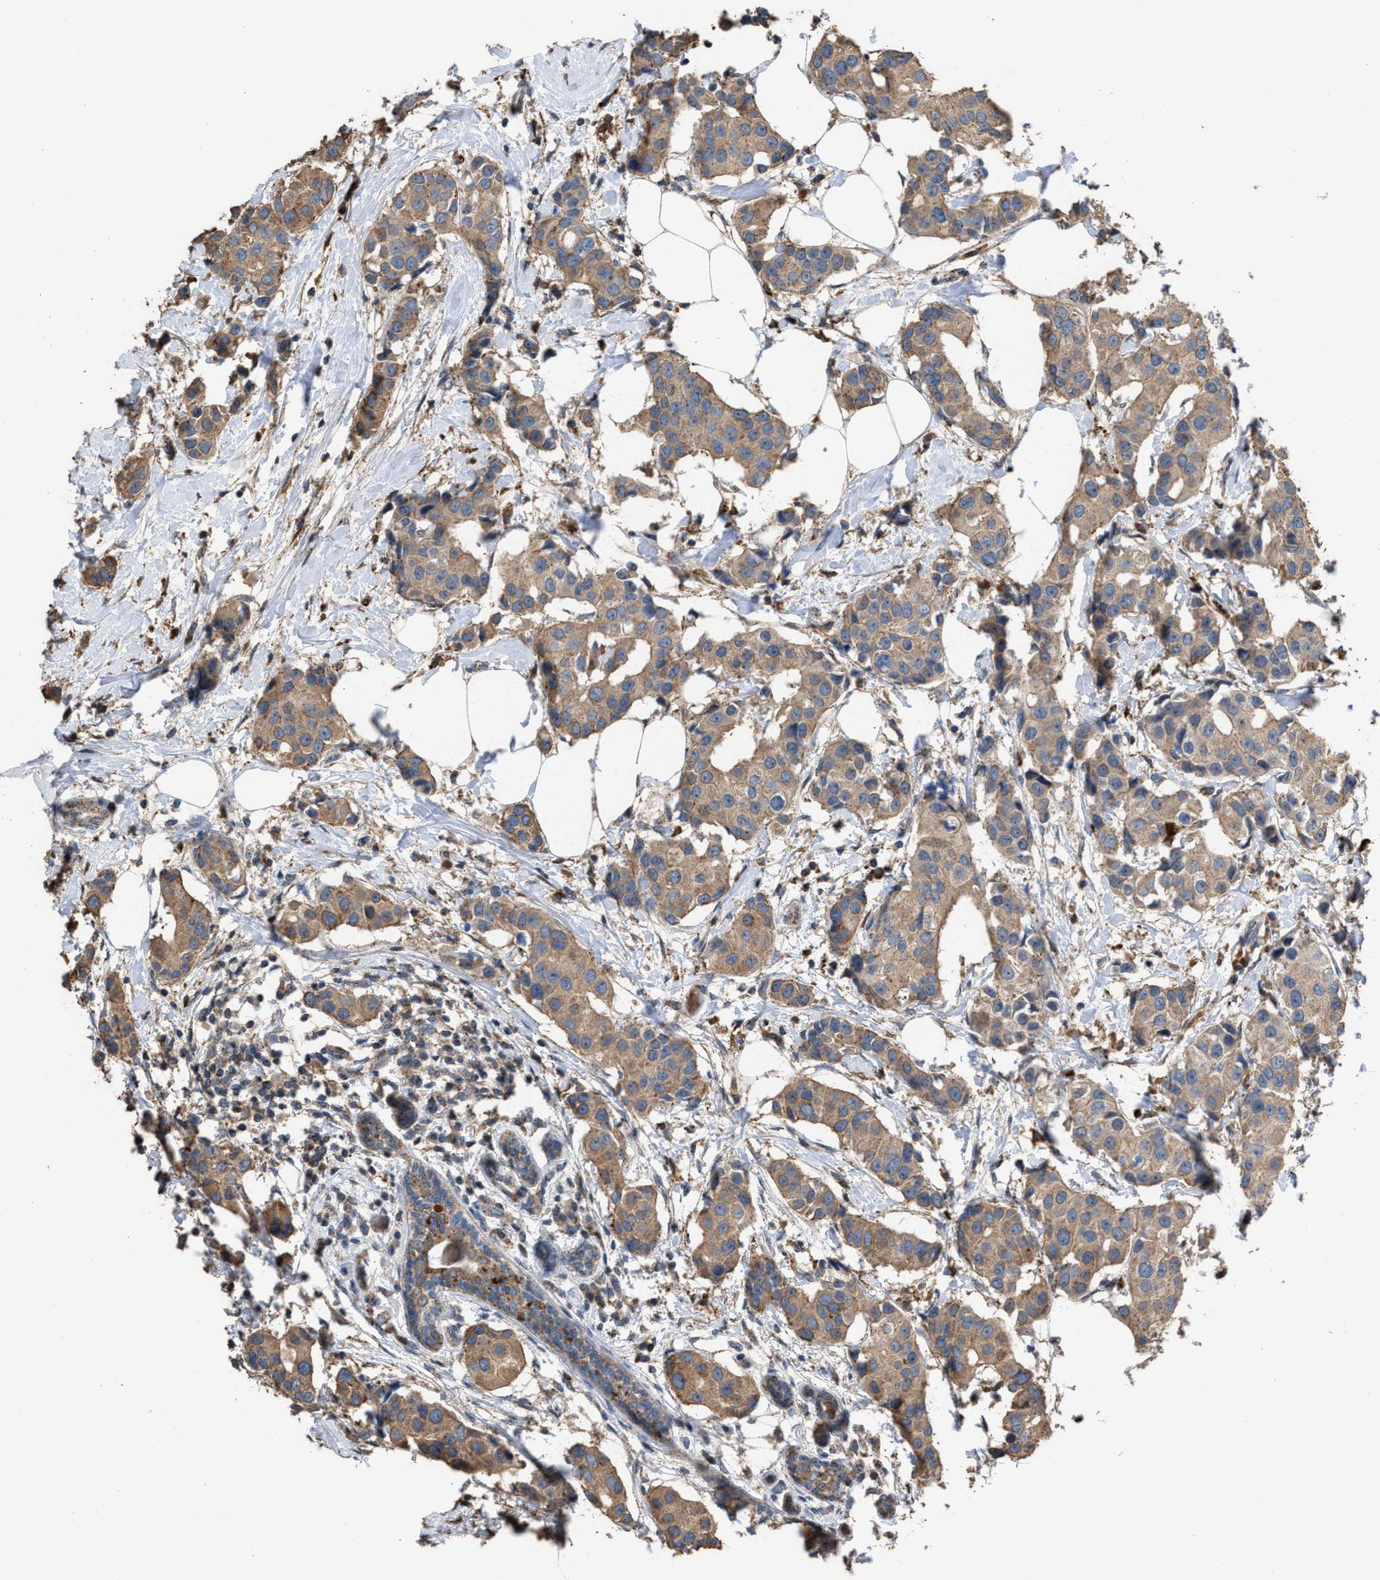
{"staining": {"intensity": "weak", "quantity": ">75%", "location": "cytoplasmic/membranous"}, "tissue": "breast cancer", "cell_type": "Tumor cells", "image_type": "cancer", "snomed": [{"axis": "morphology", "description": "Normal tissue, NOS"}, {"axis": "morphology", "description": "Duct carcinoma"}, {"axis": "topography", "description": "Breast"}], "caption": "The histopathology image exhibits staining of breast infiltrating ductal carcinoma, revealing weak cytoplasmic/membranous protein expression (brown color) within tumor cells. (Brightfield microscopy of DAB IHC at high magnification).", "gene": "ELMO3", "patient": {"sex": "female", "age": 39}}